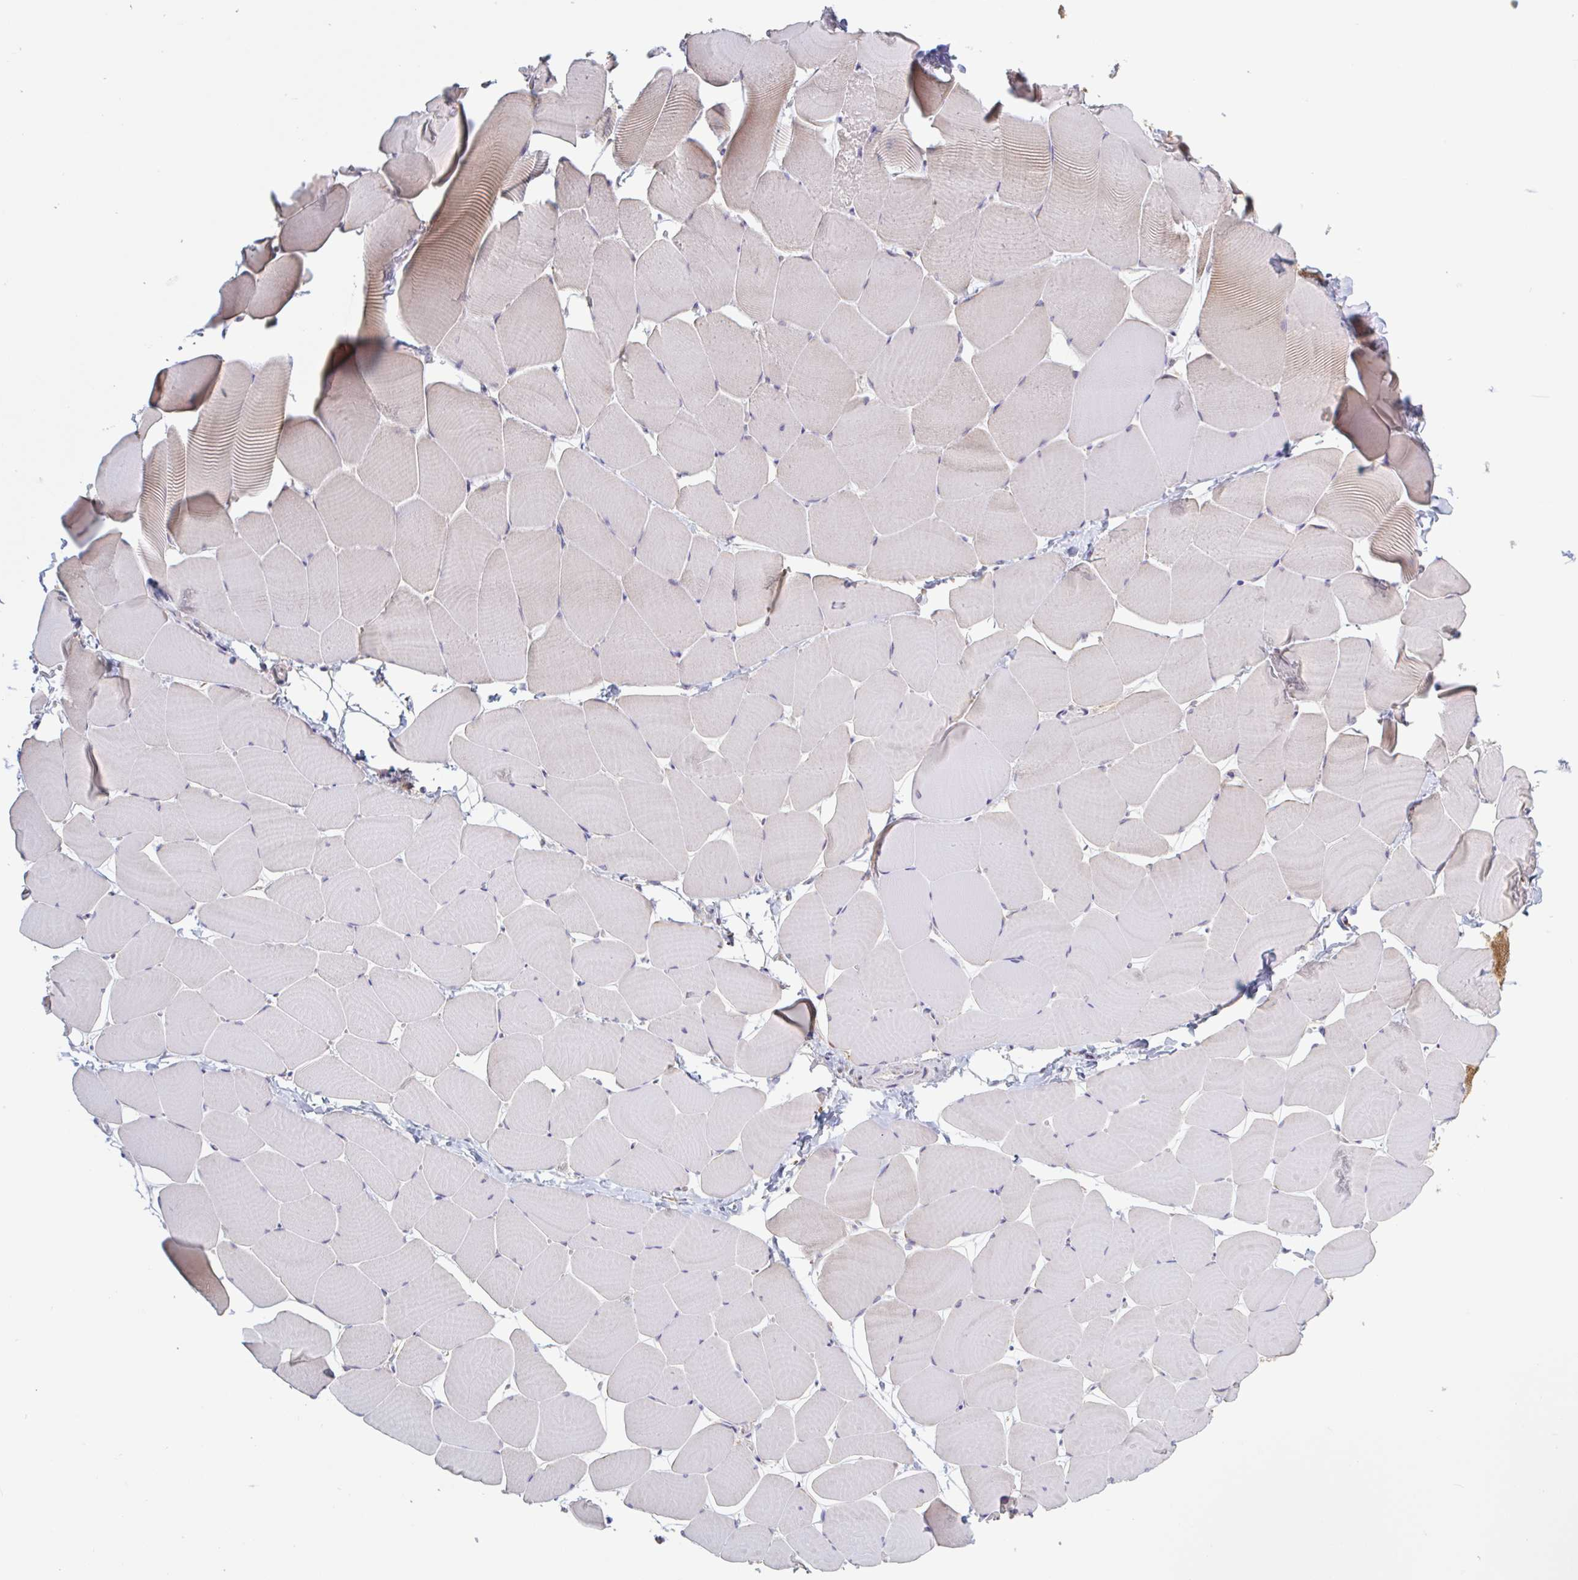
{"staining": {"intensity": "weak", "quantity": "25%-75%", "location": "cytoplasmic/membranous"}, "tissue": "skeletal muscle", "cell_type": "Myocytes", "image_type": "normal", "snomed": [{"axis": "morphology", "description": "Normal tissue, NOS"}, {"axis": "topography", "description": "Skeletal muscle"}], "caption": "Protein analysis of unremarkable skeletal muscle exhibits weak cytoplasmic/membranous positivity in about 25%-75% of myocytes.", "gene": "SURF1", "patient": {"sex": "male", "age": 25}}